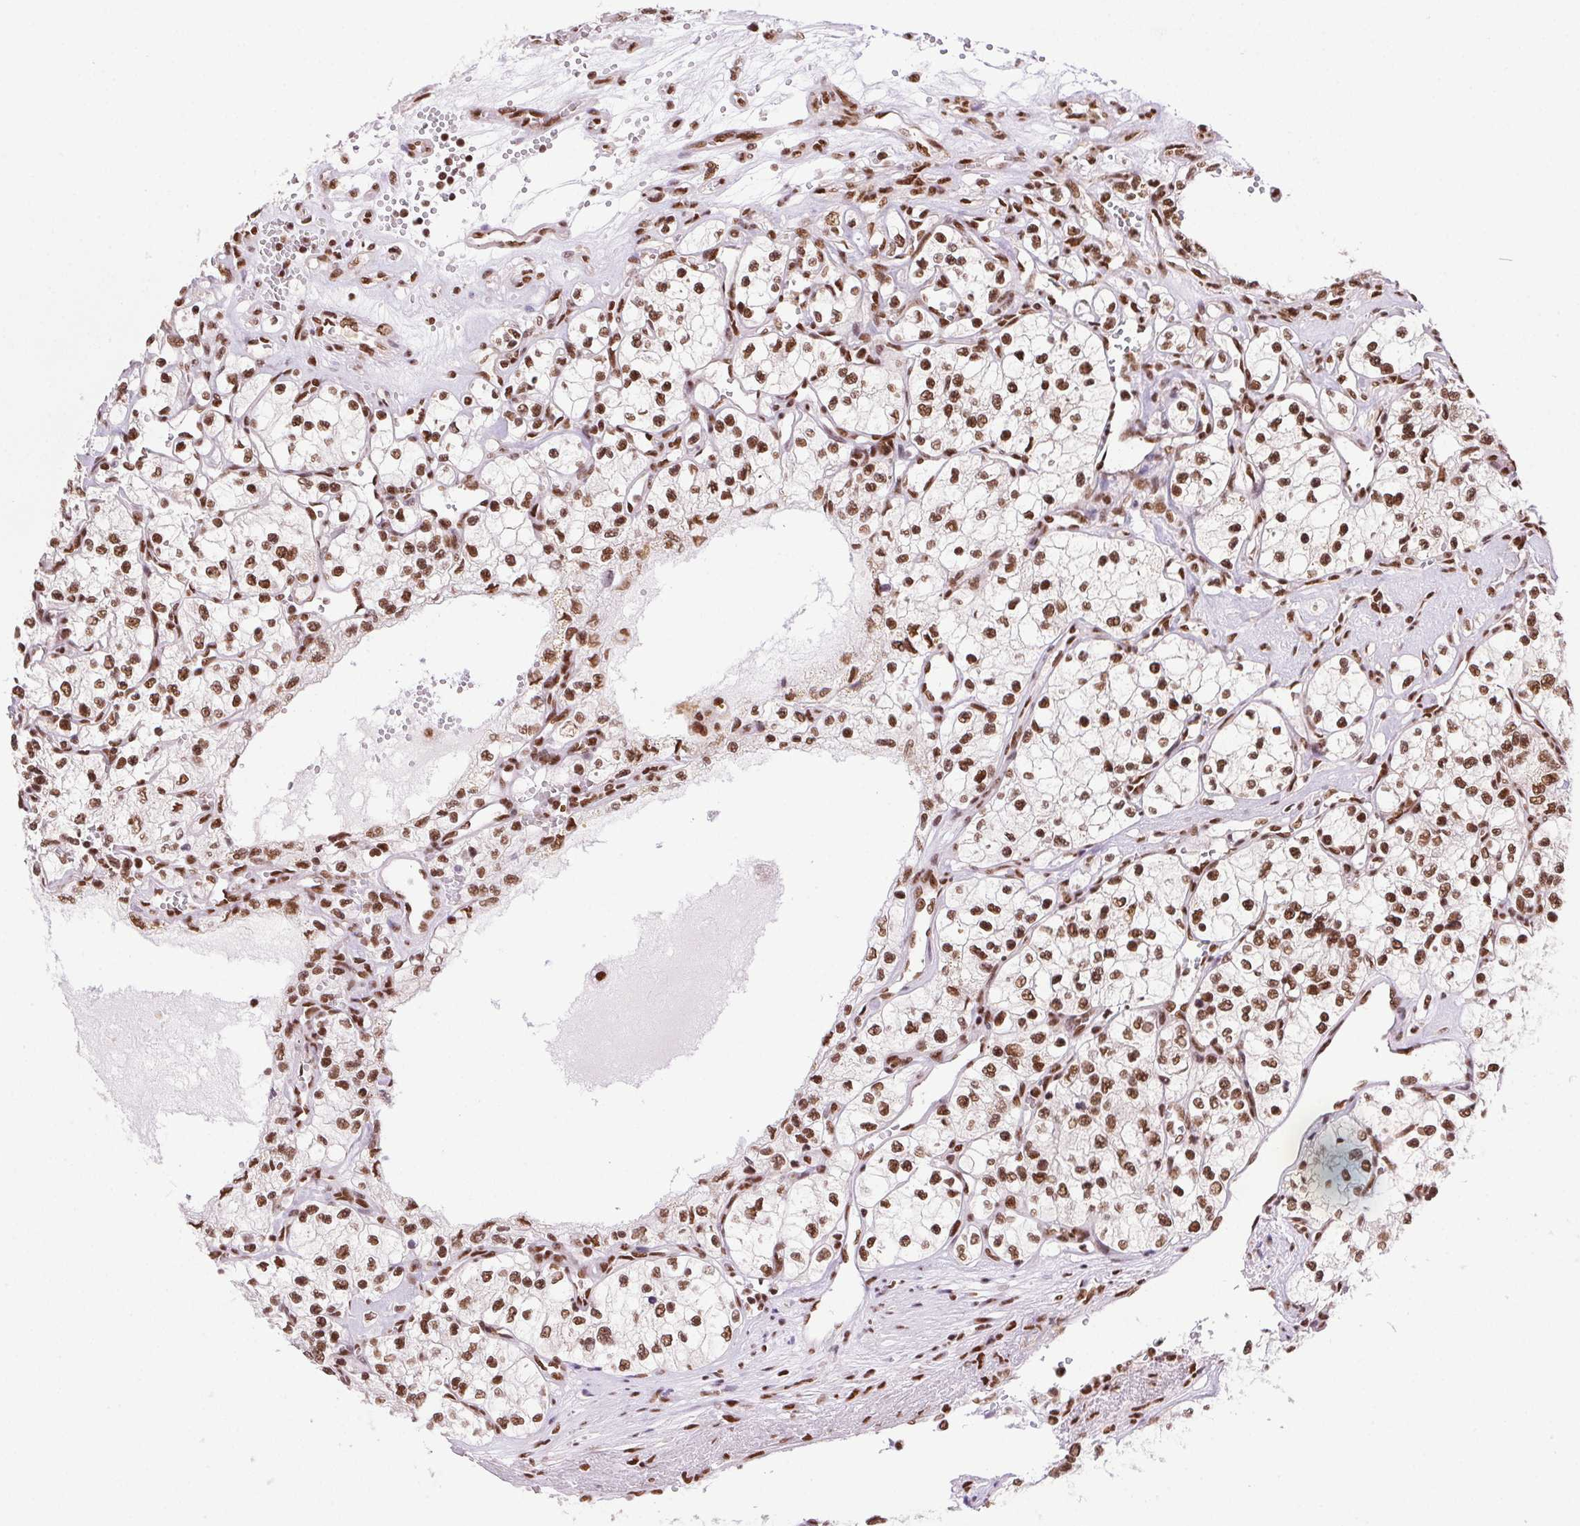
{"staining": {"intensity": "strong", "quantity": ">75%", "location": "nuclear"}, "tissue": "renal cancer", "cell_type": "Tumor cells", "image_type": "cancer", "snomed": [{"axis": "morphology", "description": "Adenocarcinoma, NOS"}, {"axis": "topography", "description": "Kidney"}], "caption": "This image displays immunohistochemistry (IHC) staining of human adenocarcinoma (renal), with high strong nuclear staining in approximately >75% of tumor cells.", "gene": "ZNF207", "patient": {"sex": "female", "age": 69}}